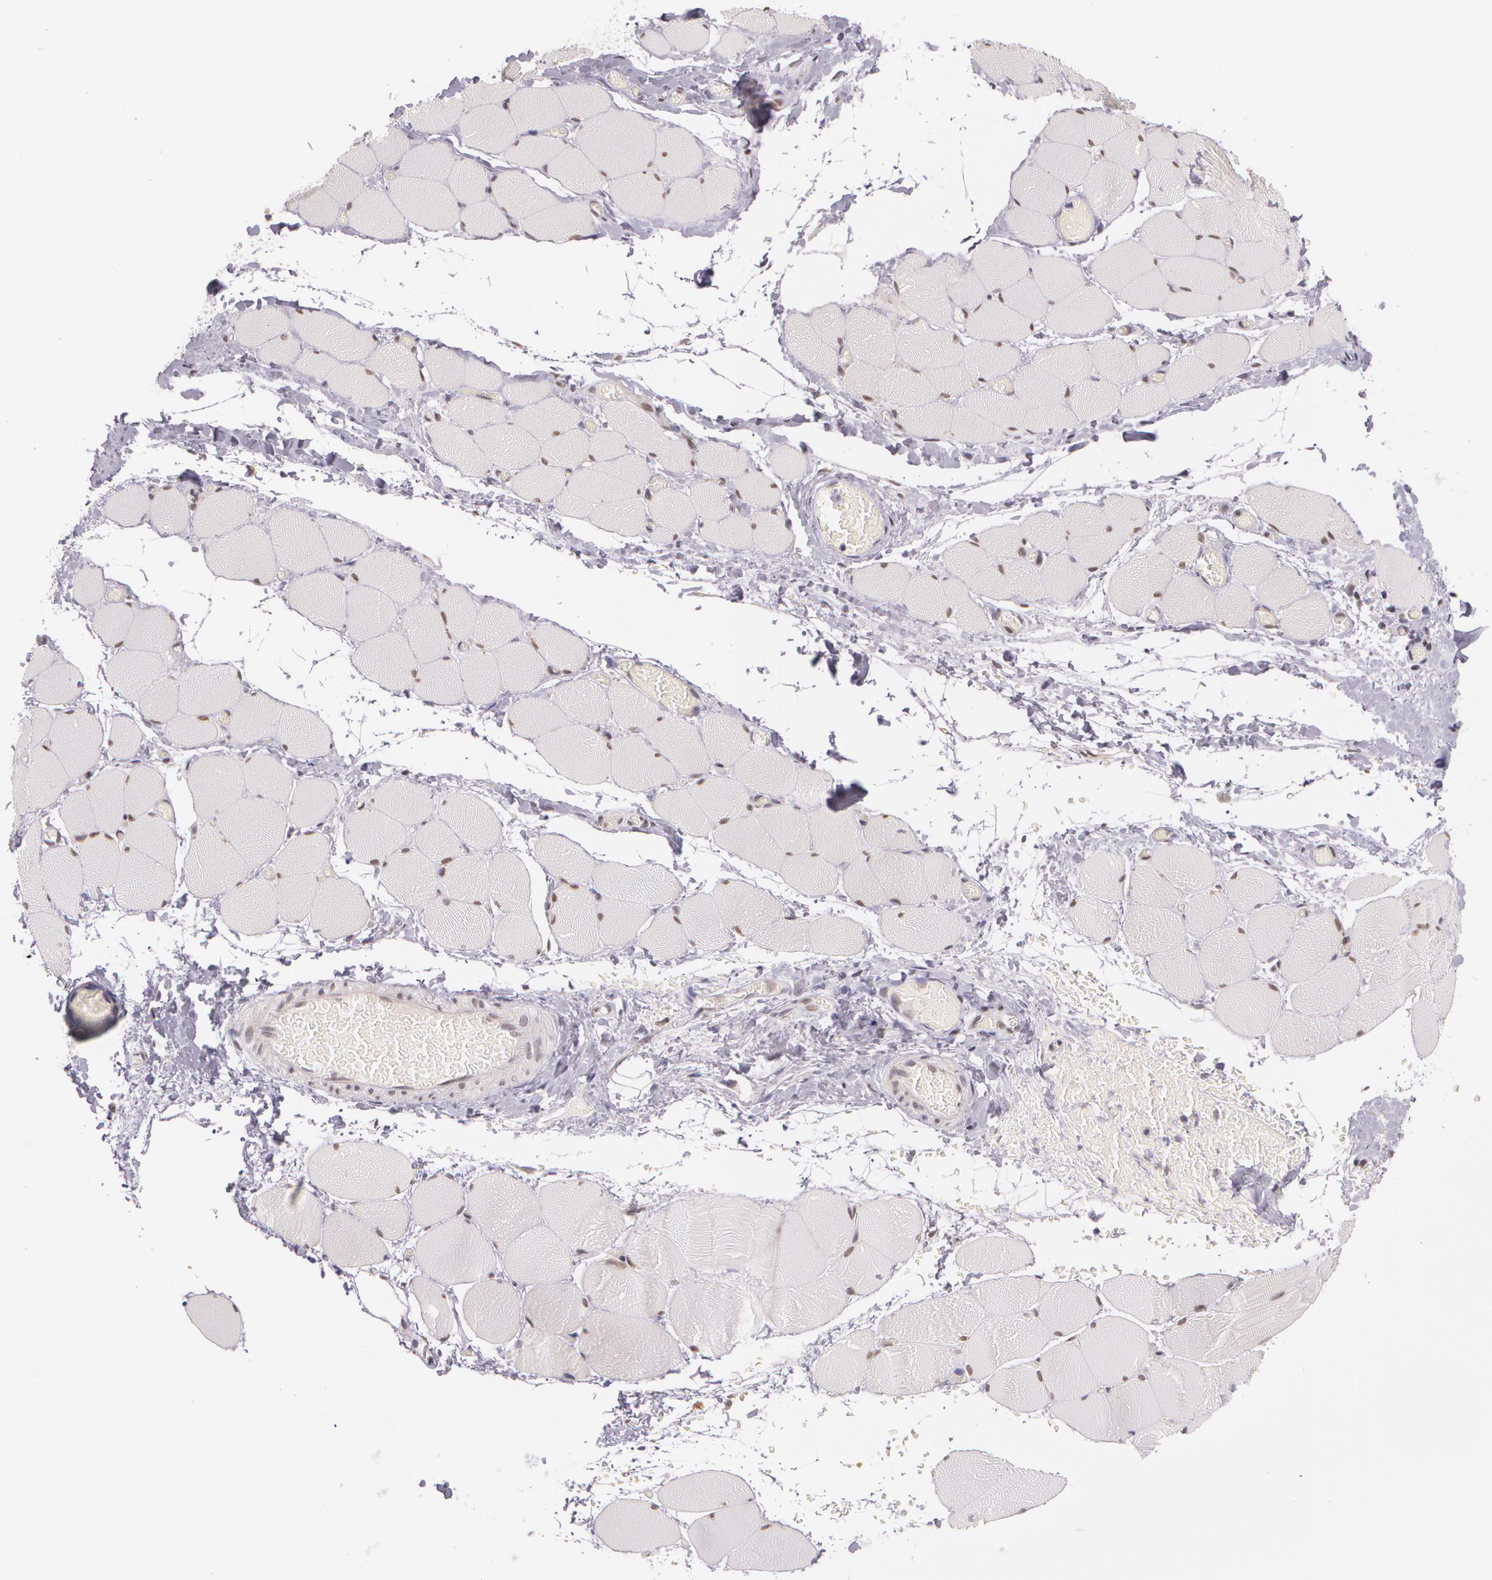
{"staining": {"intensity": "moderate", "quantity": "25%-75%", "location": "nuclear"}, "tissue": "skeletal muscle", "cell_type": "Myocytes", "image_type": "normal", "snomed": [{"axis": "morphology", "description": "Normal tissue, NOS"}, {"axis": "topography", "description": "Skeletal muscle"}, {"axis": "topography", "description": "Soft tissue"}], "caption": "Human skeletal muscle stained for a protein (brown) demonstrates moderate nuclear positive positivity in approximately 25%-75% of myocytes.", "gene": "ALX1", "patient": {"sex": "female", "age": 58}}